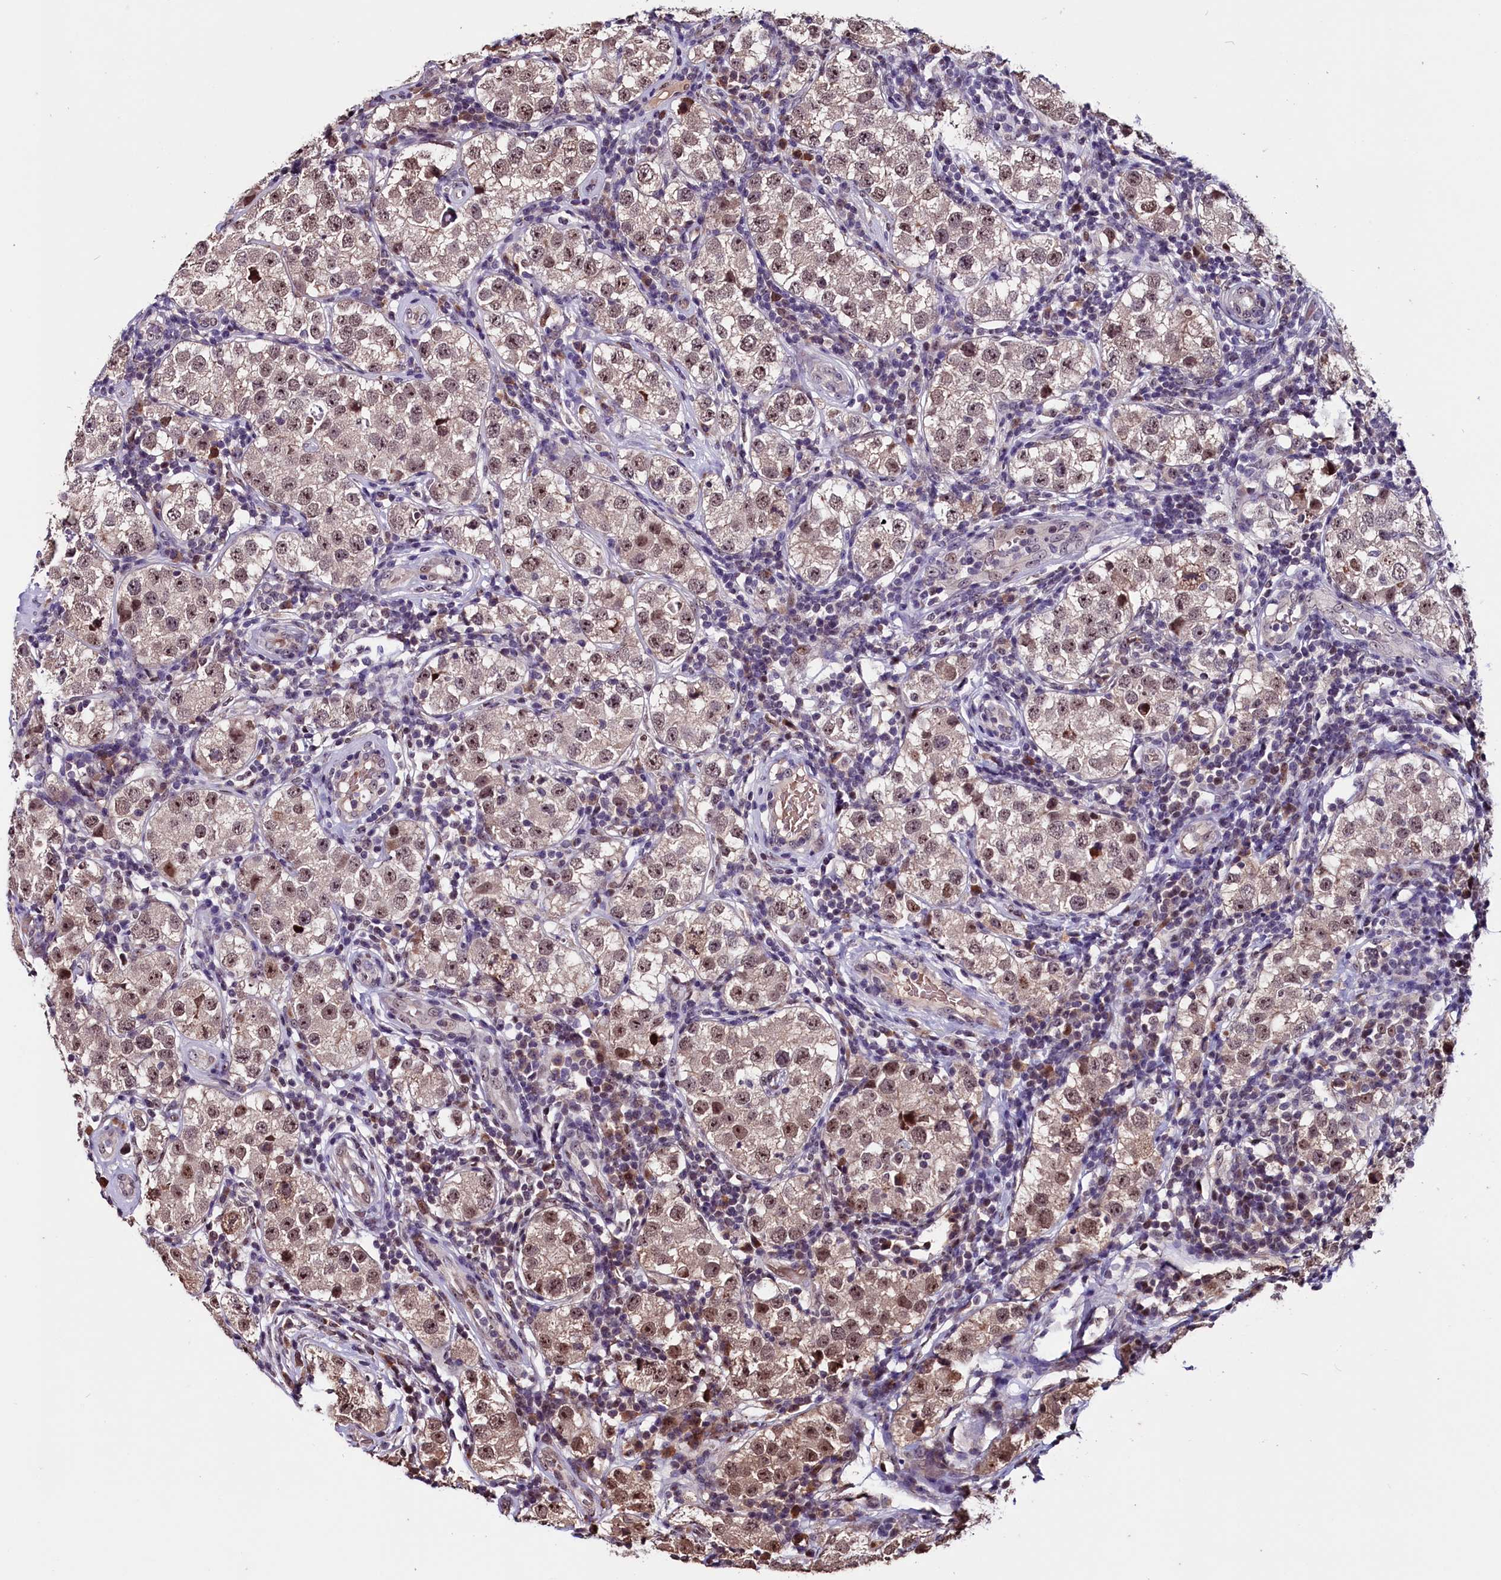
{"staining": {"intensity": "moderate", "quantity": ">75%", "location": "nuclear"}, "tissue": "testis cancer", "cell_type": "Tumor cells", "image_type": "cancer", "snomed": [{"axis": "morphology", "description": "Seminoma, NOS"}, {"axis": "topography", "description": "Testis"}], "caption": "This is an image of immunohistochemistry staining of testis cancer, which shows moderate positivity in the nuclear of tumor cells.", "gene": "RNMT", "patient": {"sex": "male", "age": 34}}